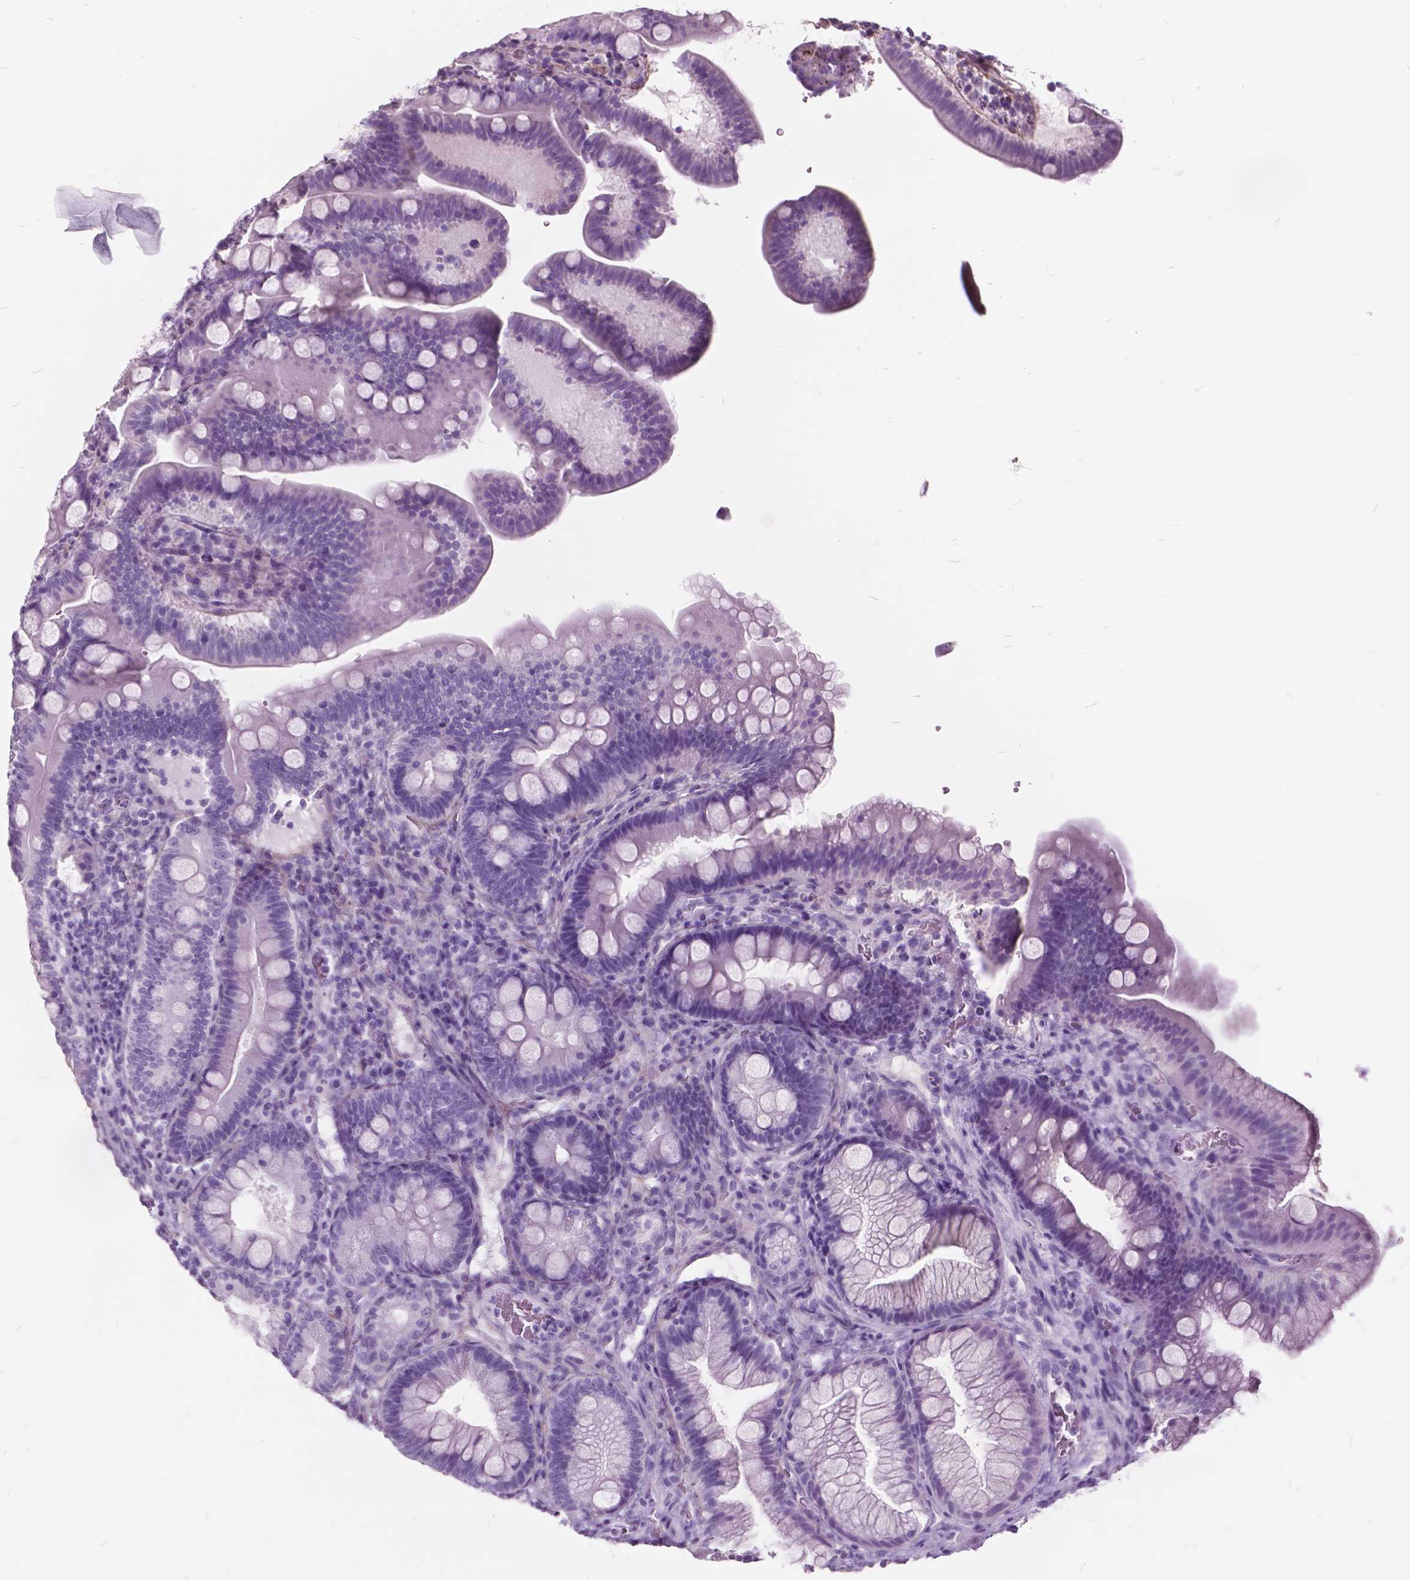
{"staining": {"intensity": "negative", "quantity": "none", "location": "none"}, "tissue": "duodenum", "cell_type": "Glandular cells", "image_type": "normal", "snomed": [{"axis": "morphology", "description": "Normal tissue, NOS"}, {"axis": "topography", "description": "Pancreas"}, {"axis": "topography", "description": "Duodenum"}], "caption": "This is a photomicrograph of immunohistochemistry (IHC) staining of unremarkable duodenum, which shows no positivity in glandular cells. (DAB immunohistochemistry (IHC), high magnification).", "gene": "GDF9", "patient": {"sex": "male", "age": 59}}